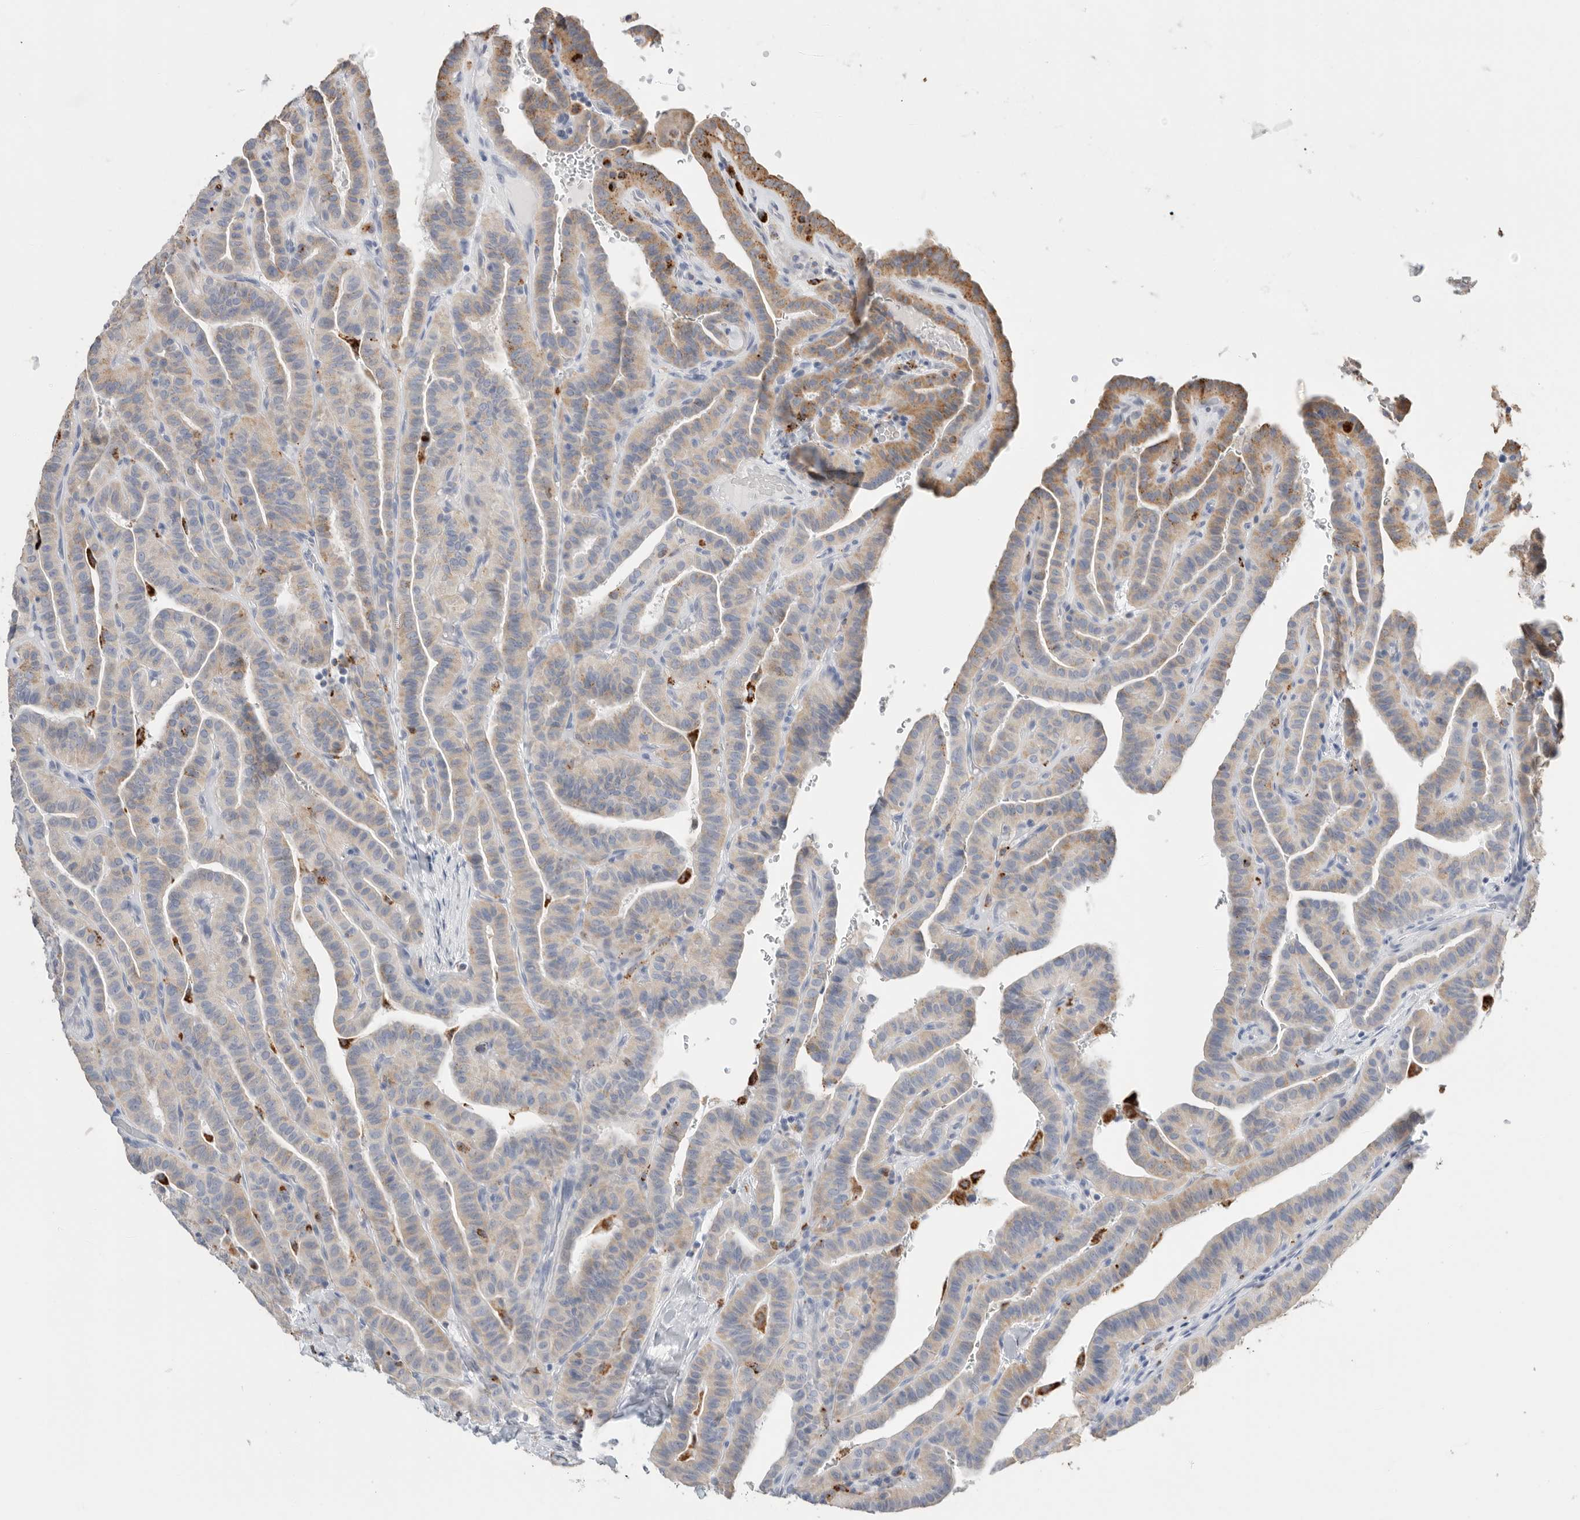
{"staining": {"intensity": "moderate", "quantity": "<25%", "location": "cytoplasmic/membranous"}, "tissue": "thyroid cancer", "cell_type": "Tumor cells", "image_type": "cancer", "snomed": [{"axis": "morphology", "description": "Papillary adenocarcinoma, NOS"}, {"axis": "topography", "description": "Thyroid gland"}], "caption": "This image exhibits thyroid cancer stained with IHC to label a protein in brown. The cytoplasmic/membranous of tumor cells show moderate positivity for the protein. Nuclei are counter-stained blue.", "gene": "GGH", "patient": {"sex": "male", "age": 77}}